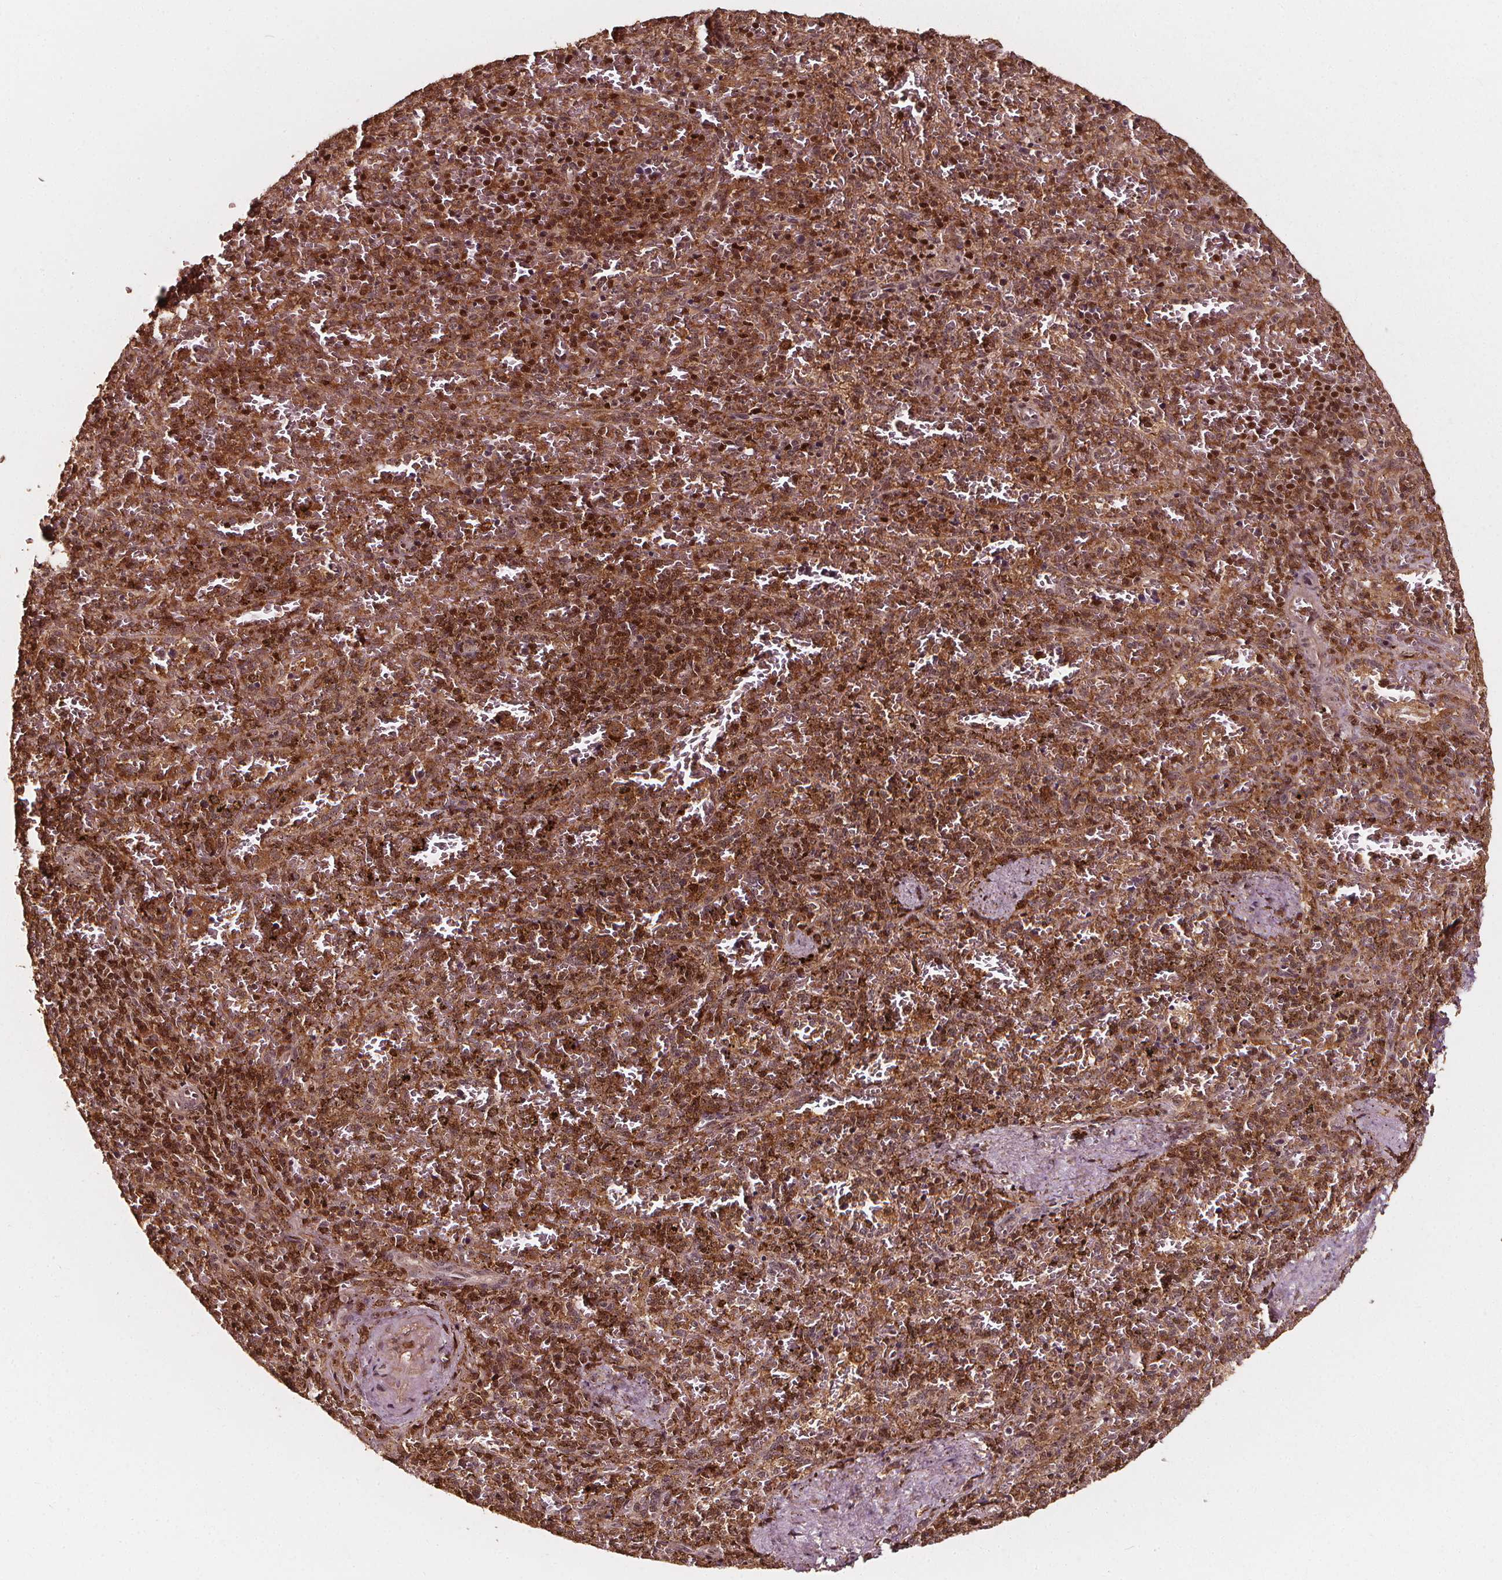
{"staining": {"intensity": "moderate", "quantity": "<25%", "location": "nuclear"}, "tissue": "spleen", "cell_type": "Cells in red pulp", "image_type": "normal", "snomed": [{"axis": "morphology", "description": "Normal tissue, NOS"}, {"axis": "topography", "description": "Spleen"}], "caption": "Immunohistochemistry image of benign spleen: human spleen stained using immunohistochemistry (IHC) reveals low levels of moderate protein expression localized specifically in the nuclear of cells in red pulp, appearing as a nuclear brown color.", "gene": "EXOSC9", "patient": {"sex": "female", "age": 50}}